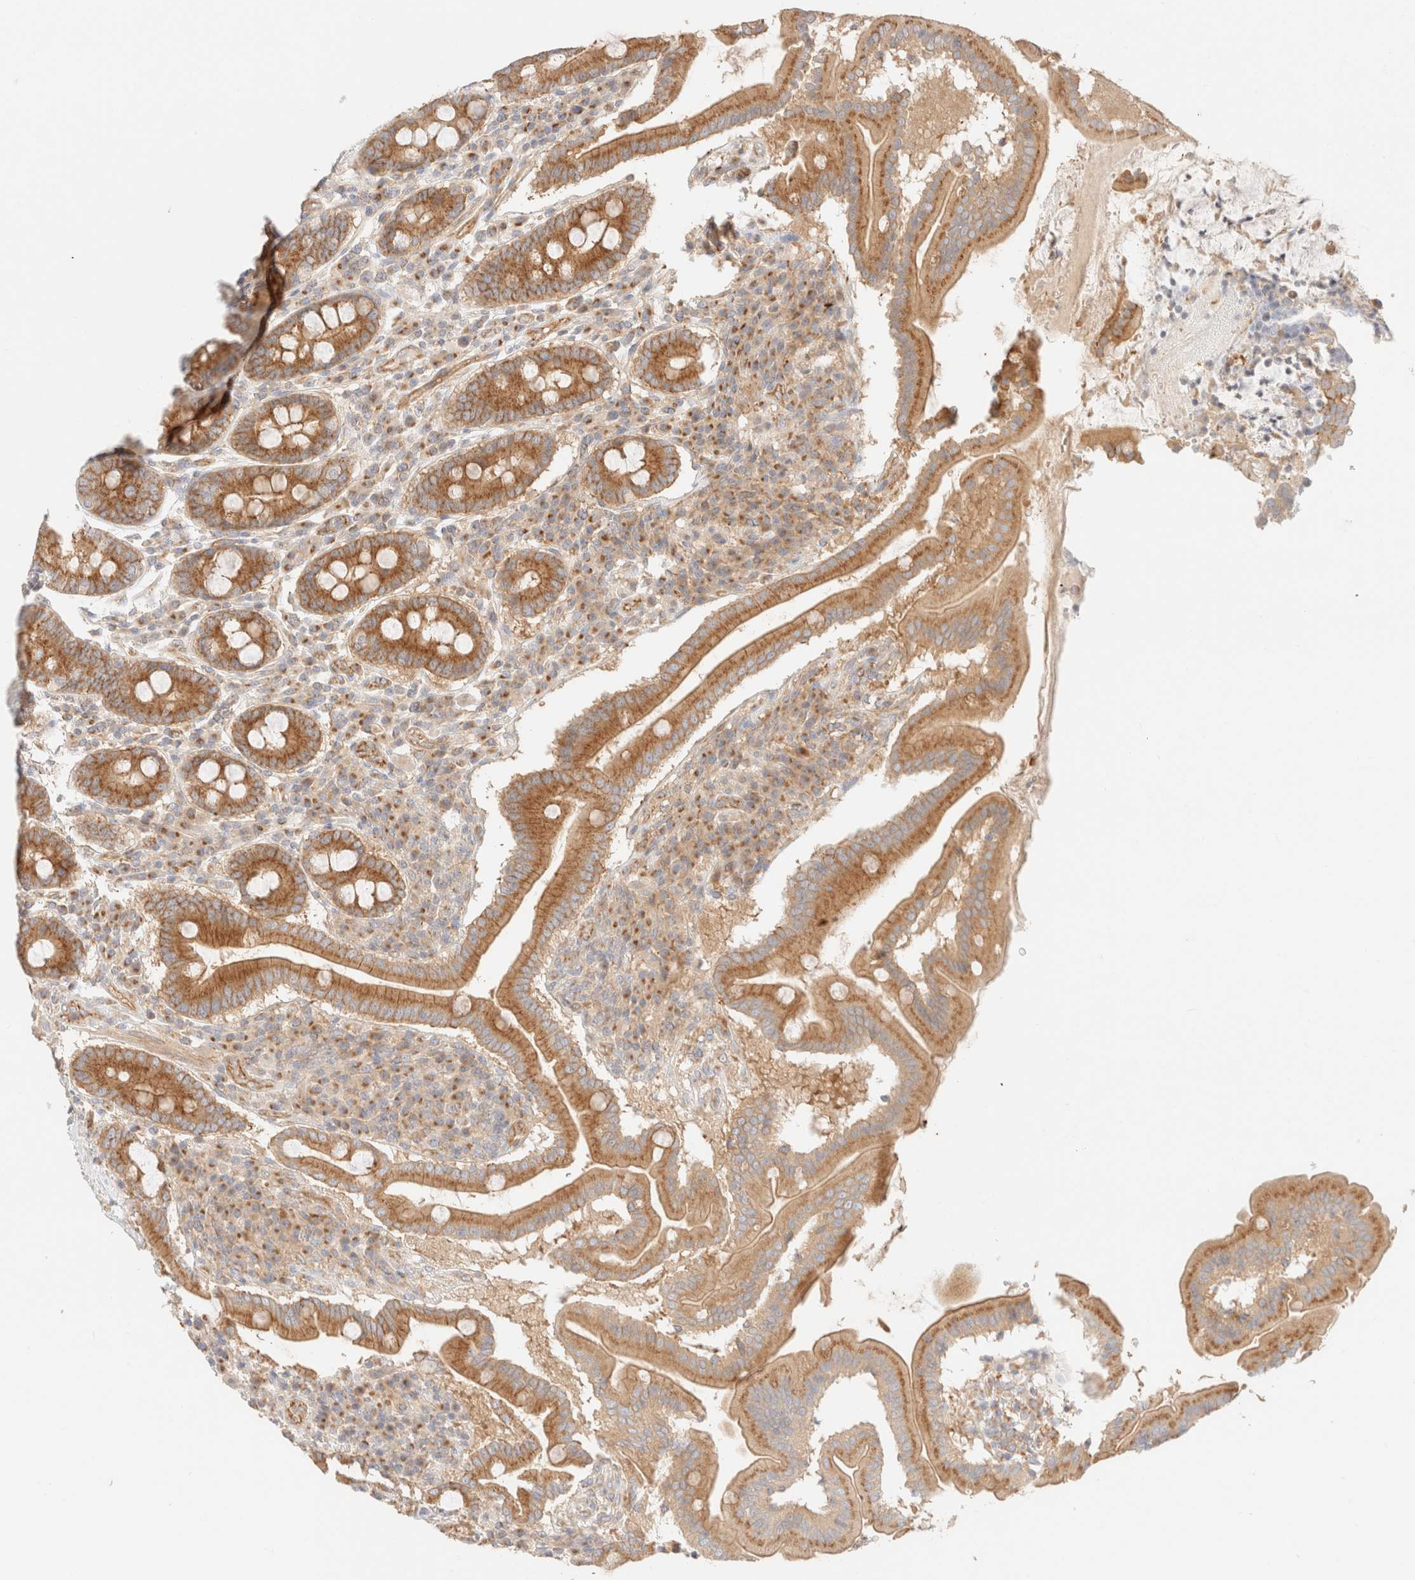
{"staining": {"intensity": "moderate", "quantity": ">75%", "location": "cytoplasmic/membranous"}, "tissue": "duodenum", "cell_type": "Glandular cells", "image_type": "normal", "snomed": [{"axis": "morphology", "description": "Normal tissue, NOS"}, {"axis": "topography", "description": "Duodenum"}], "caption": "A brown stain highlights moderate cytoplasmic/membranous staining of a protein in glandular cells of normal duodenum. The protein of interest is shown in brown color, while the nuclei are stained blue.", "gene": "MYO10", "patient": {"sex": "male", "age": 50}}